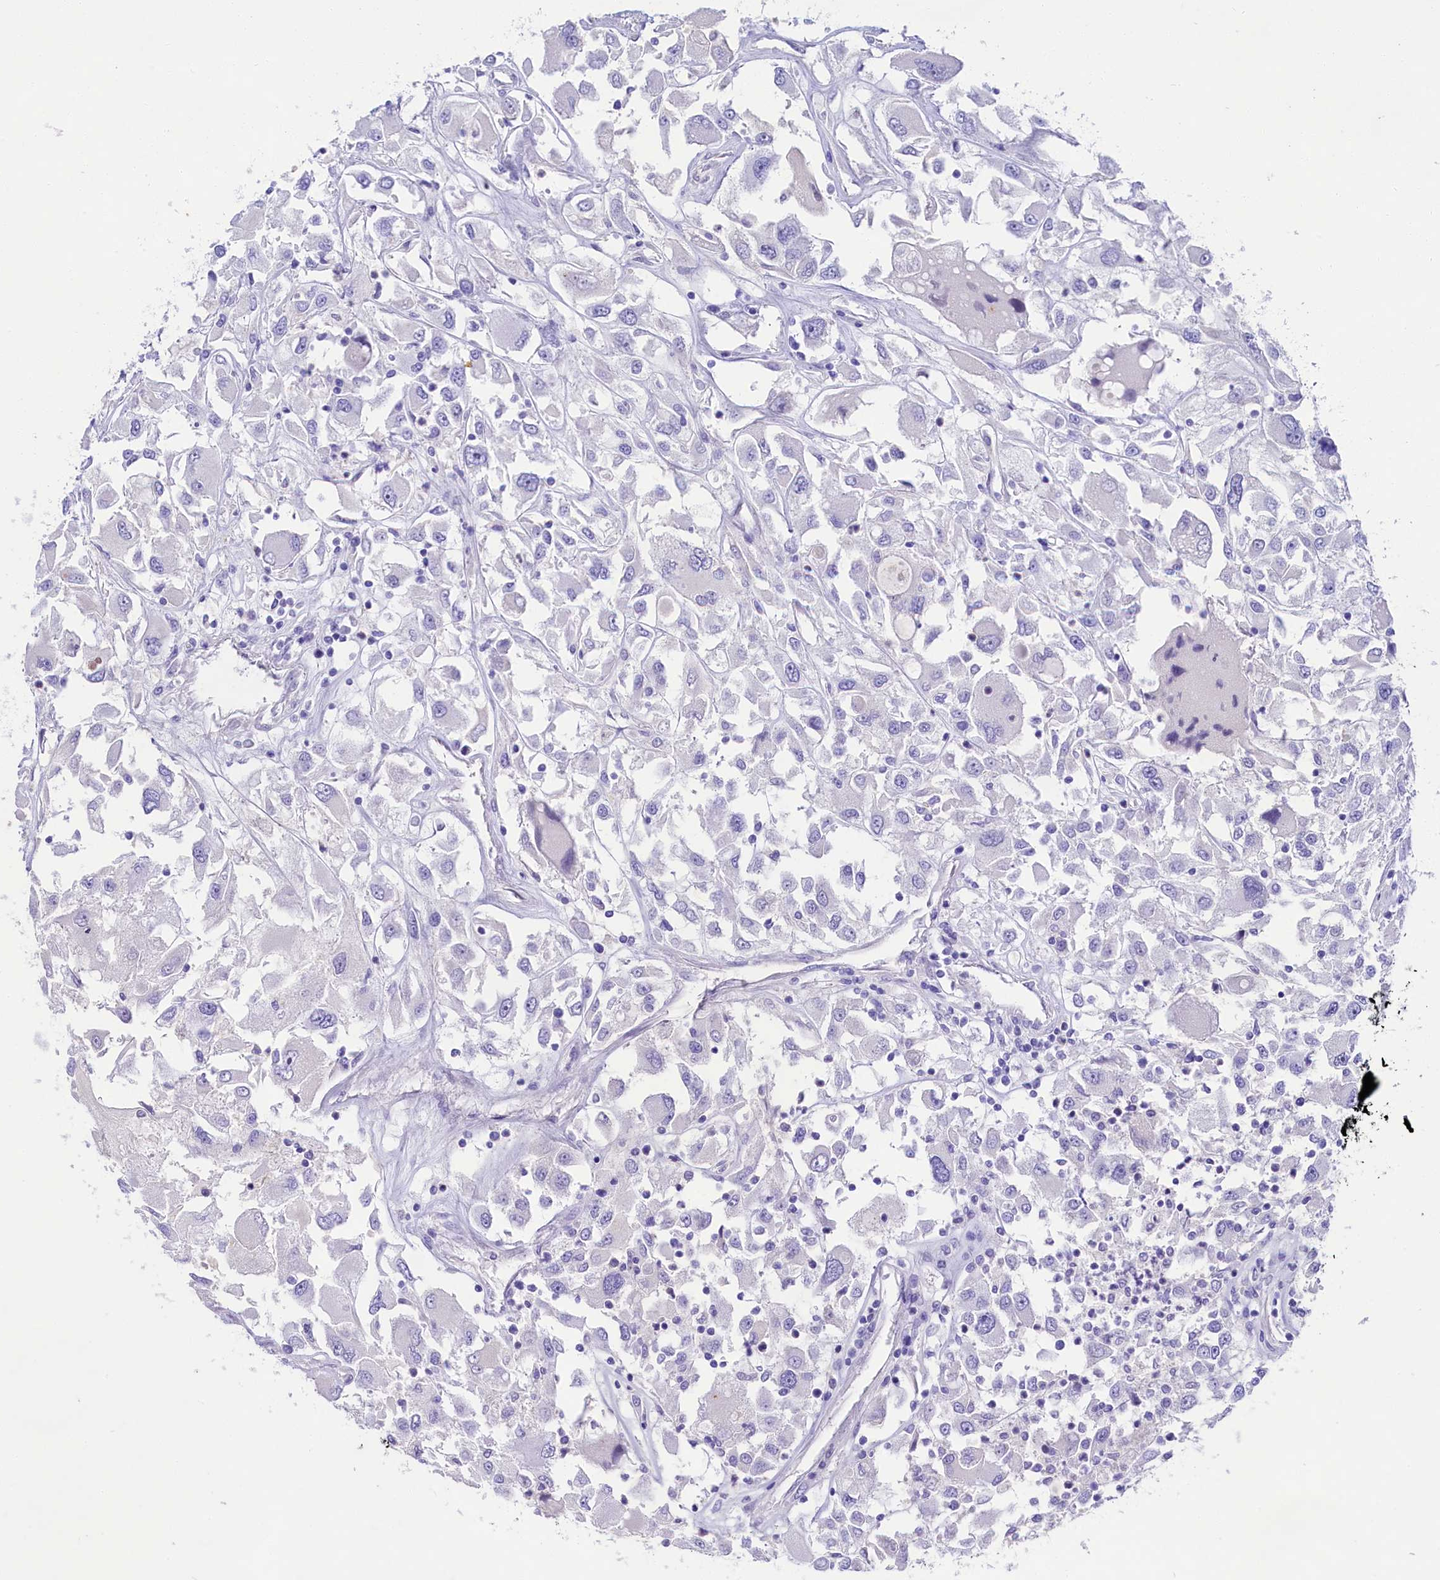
{"staining": {"intensity": "negative", "quantity": "none", "location": "none"}, "tissue": "renal cancer", "cell_type": "Tumor cells", "image_type": "cancer", "snomed": [{"axis": "morphology", "description": "Adenocarcinoma, NOS"}, {"axis": "topography", "description": "Kidney"}], "caption": "Immunohistochemistry photomicrograph of adenocarcinoma (renal) stained for a protein (brown), which demonstrates no positivity in tumor cells.", "gene": "SULT2A1", "patient": {"sex": "female", "age": 52}}